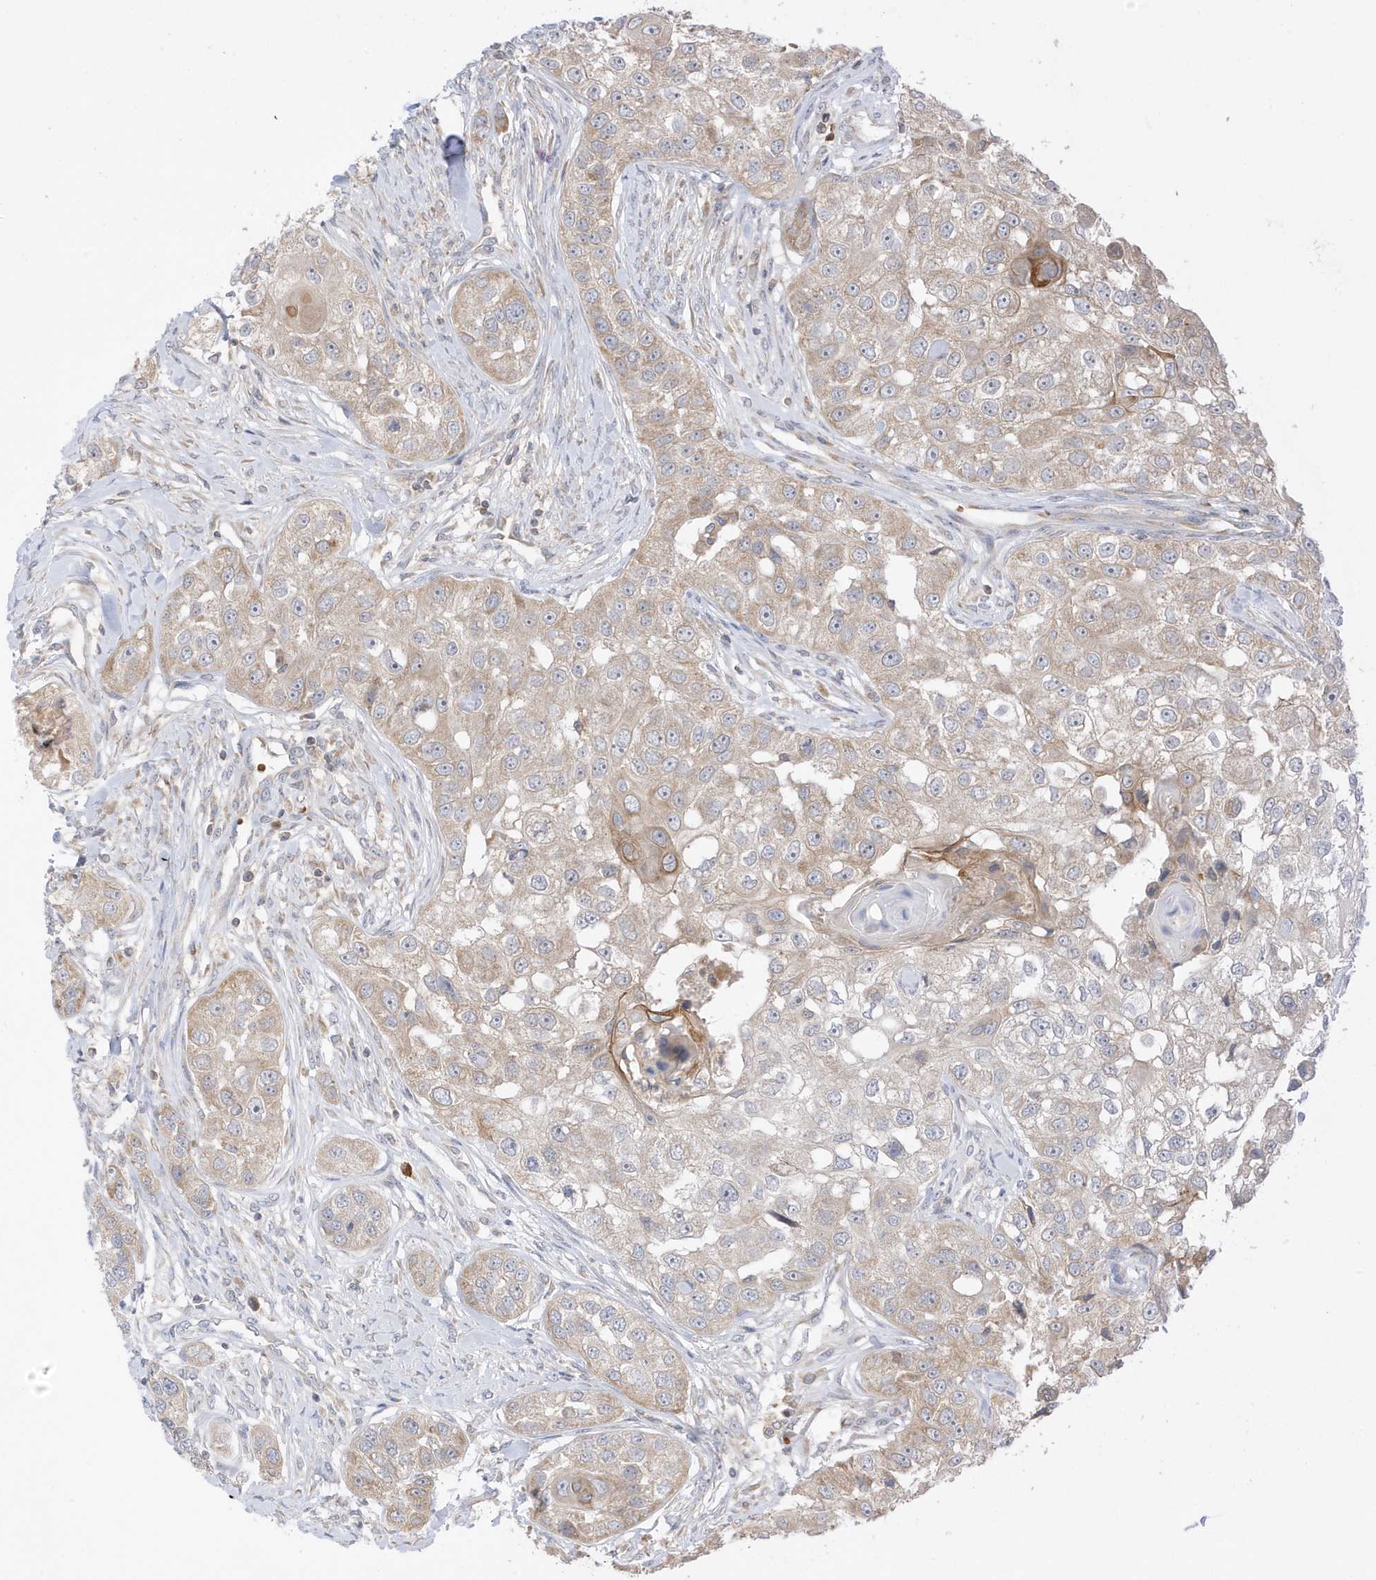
{"staining": {"intensity": "weak", "quantity": "<25%", "location": "cytoplasmic/membranous"}, "tissue": "head and neck cancer", "cell_type": "Tumor cells", "image_type": "cancer", "snomed": [{"axis": "morphology", "description": "Normal tissue, NOS"}, {"axis": "morphology", "description": "Squamous cell carcinoma, NOS"}, {"axis": "topography", "description": "Skeletal muscle"}, {"axis": "topography", "description": "Head-Neck"}], "caption": "DAB (3,3'-diaminobenzidine) immunohistochemical staining of human squamous cell carcinoma (head and neck) exhibits no significant positivity in tumor cells.", "gene": "NPPC", "patient": {"sex": "male", "age": 51}}